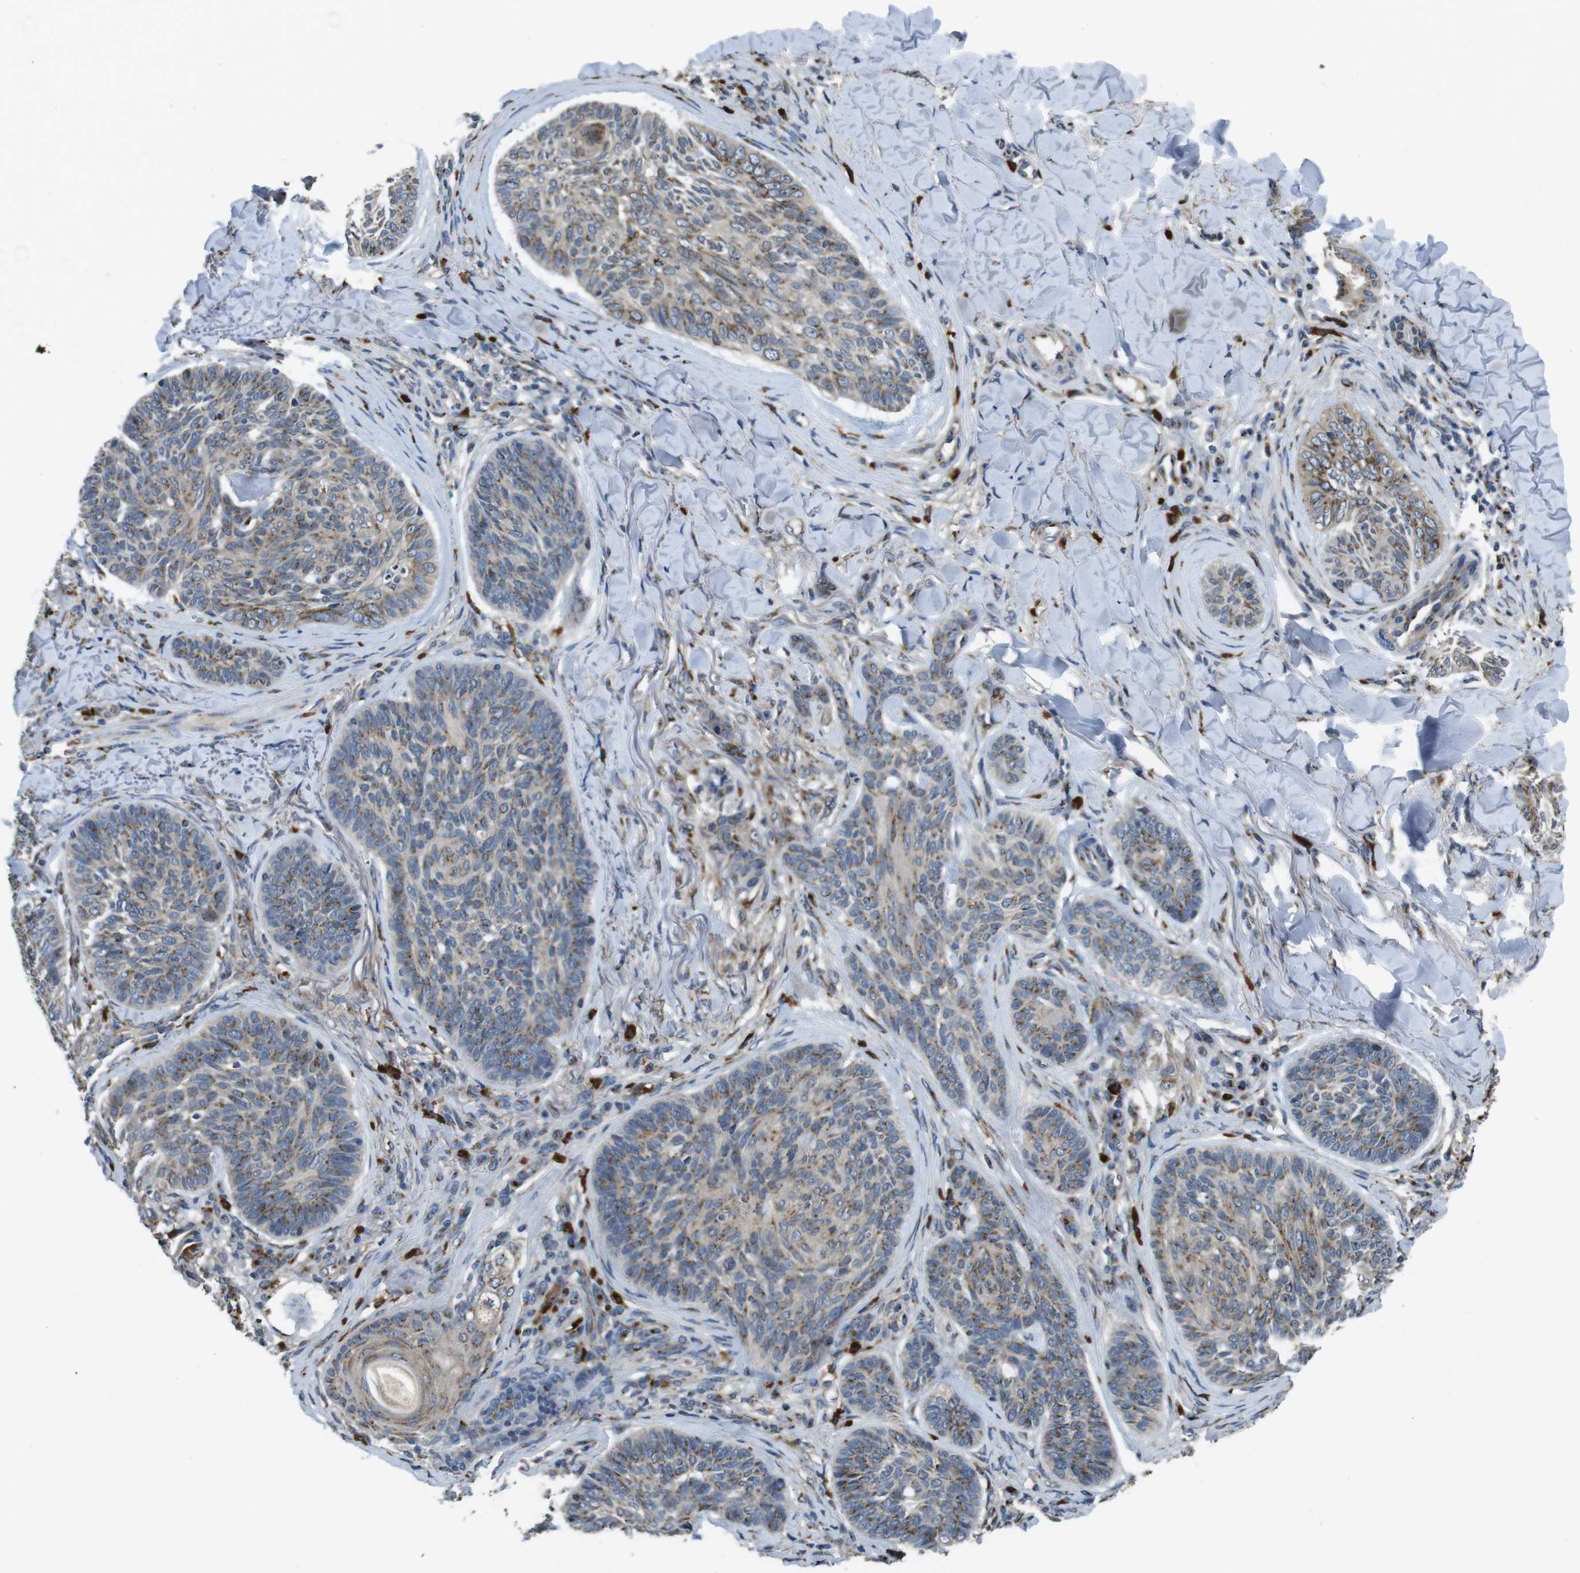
{"staining": {"intensity": "weak", "quantity": ">75%", "location": "cytoplasmic/membranous"}, "tissue": "skin cancer", "cell_type": "Tumor cells", "image_type": "cancer", "snomed": [{"axis": "morphology", "description": "Basal cell carcinoma"}, {"axis": "topography", "description": "Skin"}], "caption": "Weak cytoplasmic/membranous positivity is identified in approximately >75% of tumor cells in skin basal cell carcinoma. Immunohistochemistry stains the protein of interest in brown and the nuclei are stained blue.", "gene": "RAB6A", "patient": {"sex": "male", "age": 43}}